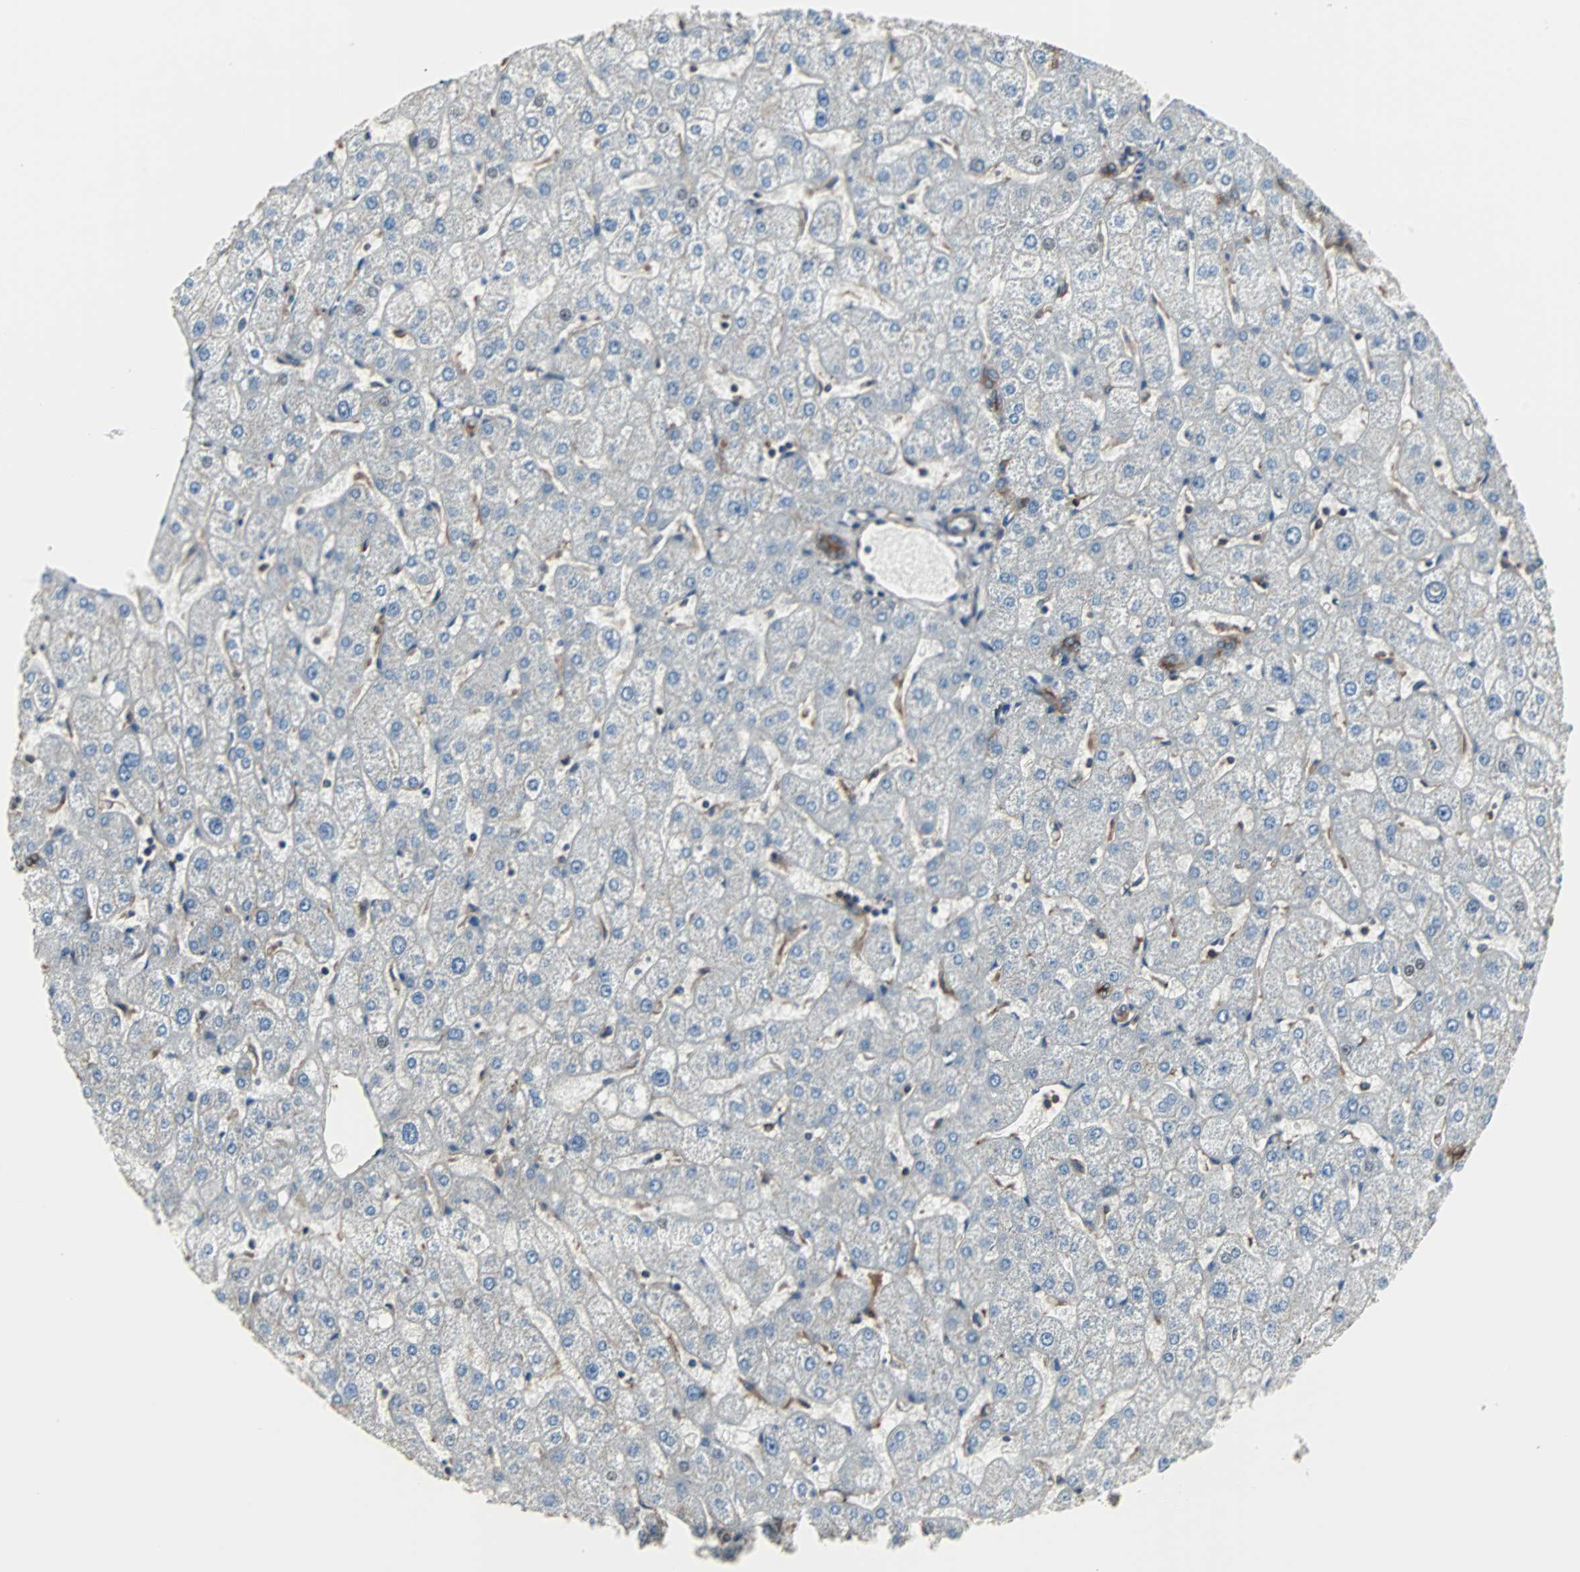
{"staining": {"intensity": "strong", "quantity": ">75%", "location": "cytoplasmic/membranous"}, "tissue": "liver", "cell_type": "Cholangiocytes", "image_type": "normal", "snomed": [{"axis": "morphology", "description": "Normal tissue, NOS"}, {"axis": "topography", "description": "Liver"}], "caption": "Protein analysis of normal liver displays strong cytoplasmic/membranous staining in about >75% of cholangiocytes. (brown staining indicates protein expression, while blue staining denotes nuclei).", "gene": "ACTN1", "patient": {"sex": "male", "age": 67}}